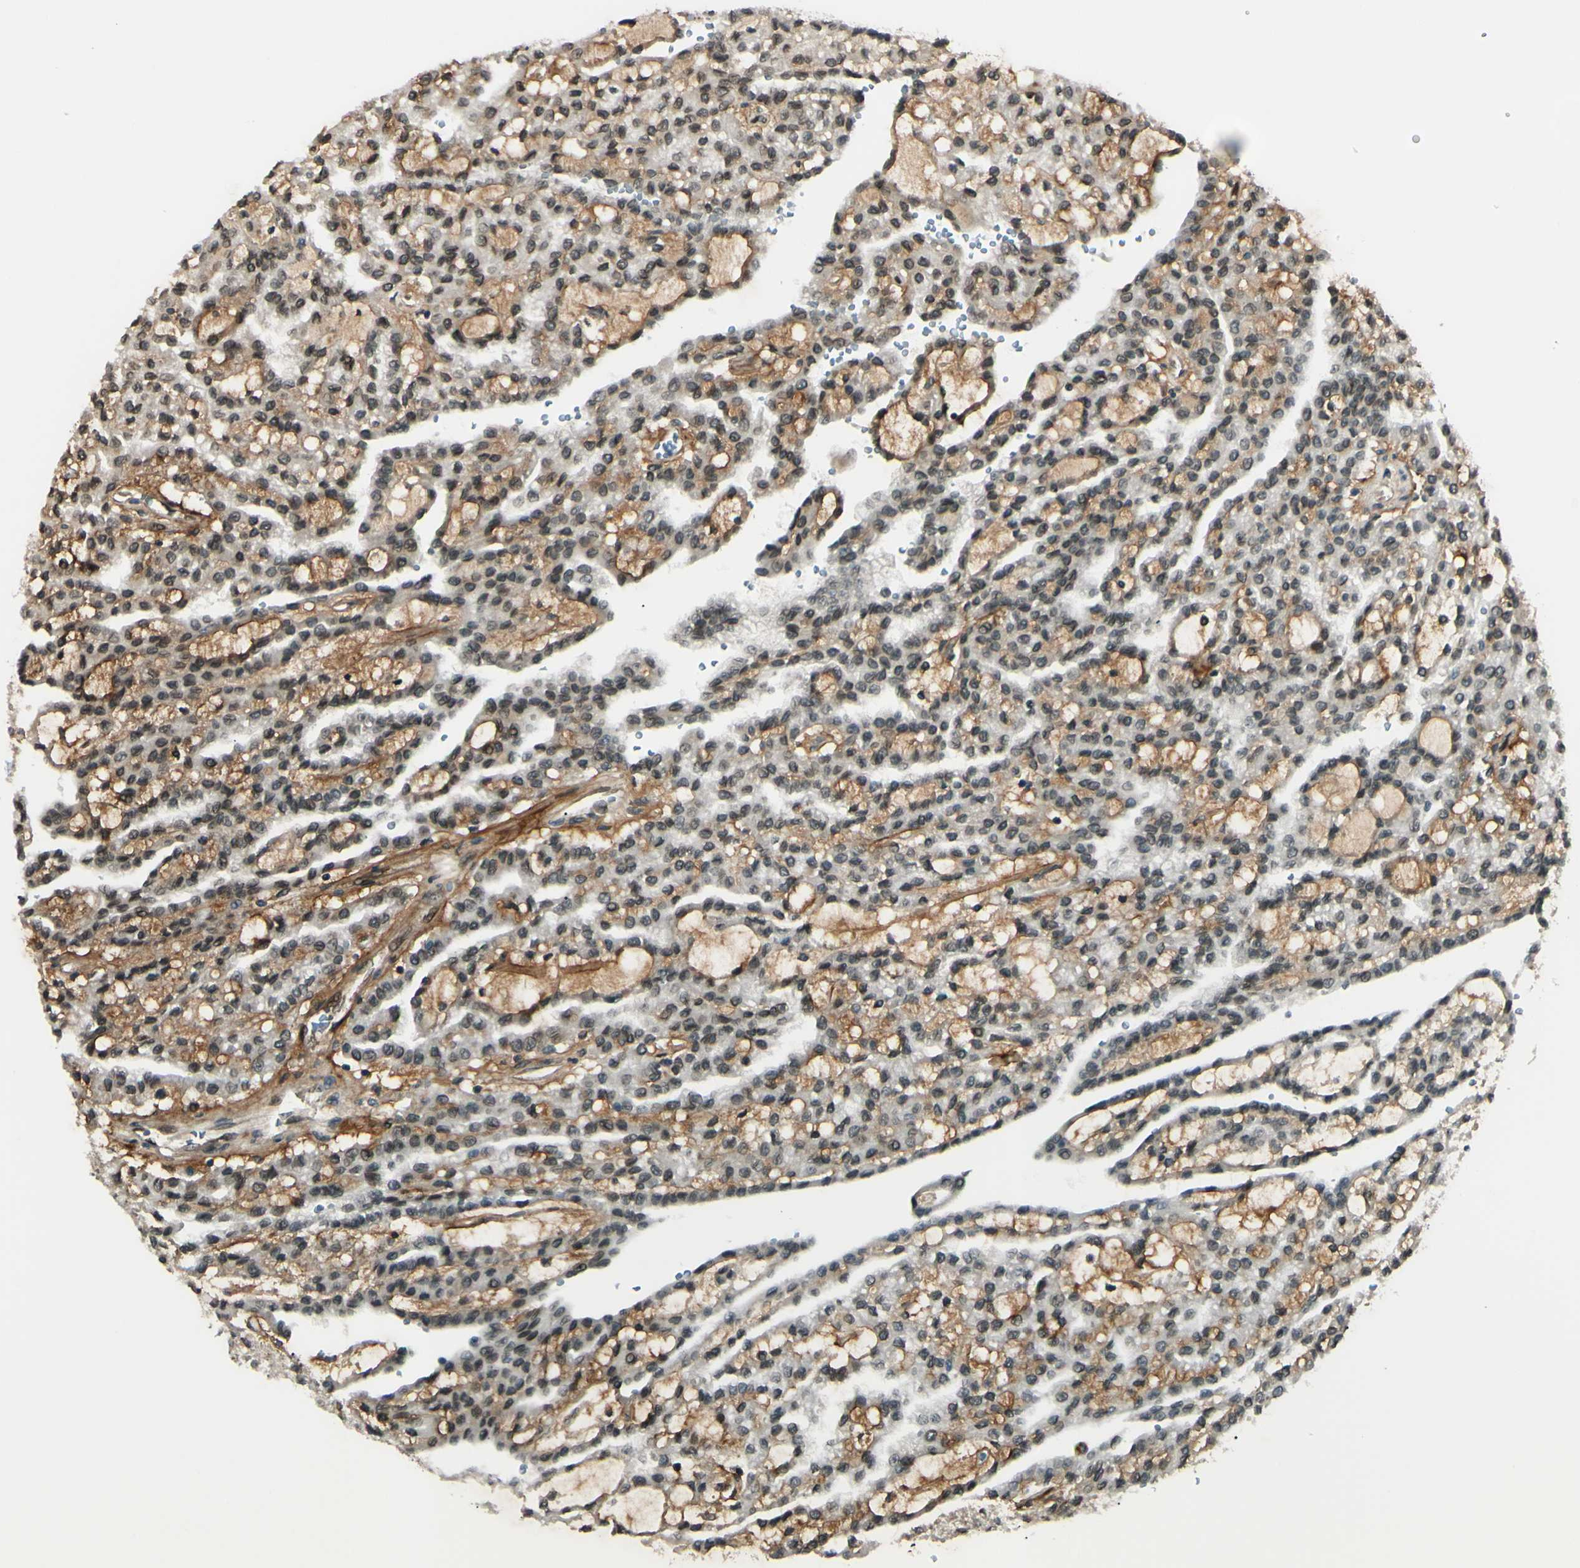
{"staining": {"intensity": "moderate", "quantity": "25%-75%", "location": "cytoplasmic/membranous"}, "tissue": "renal cancer", "cell_type": "Tumor cells", "image_type": "cancer", "snomed": [{"axis": "morphology", "description": "Adenocarcinoma, NOS"}, {"axis": "topography", "description": "Kidney"}], "caption": "Renal cancer (adenocarcinoma) stained with a protein marker reveals moderate staining in tumor cells.", "gene": "MLF2", "patient": {"sex": "male", "age": 63}}